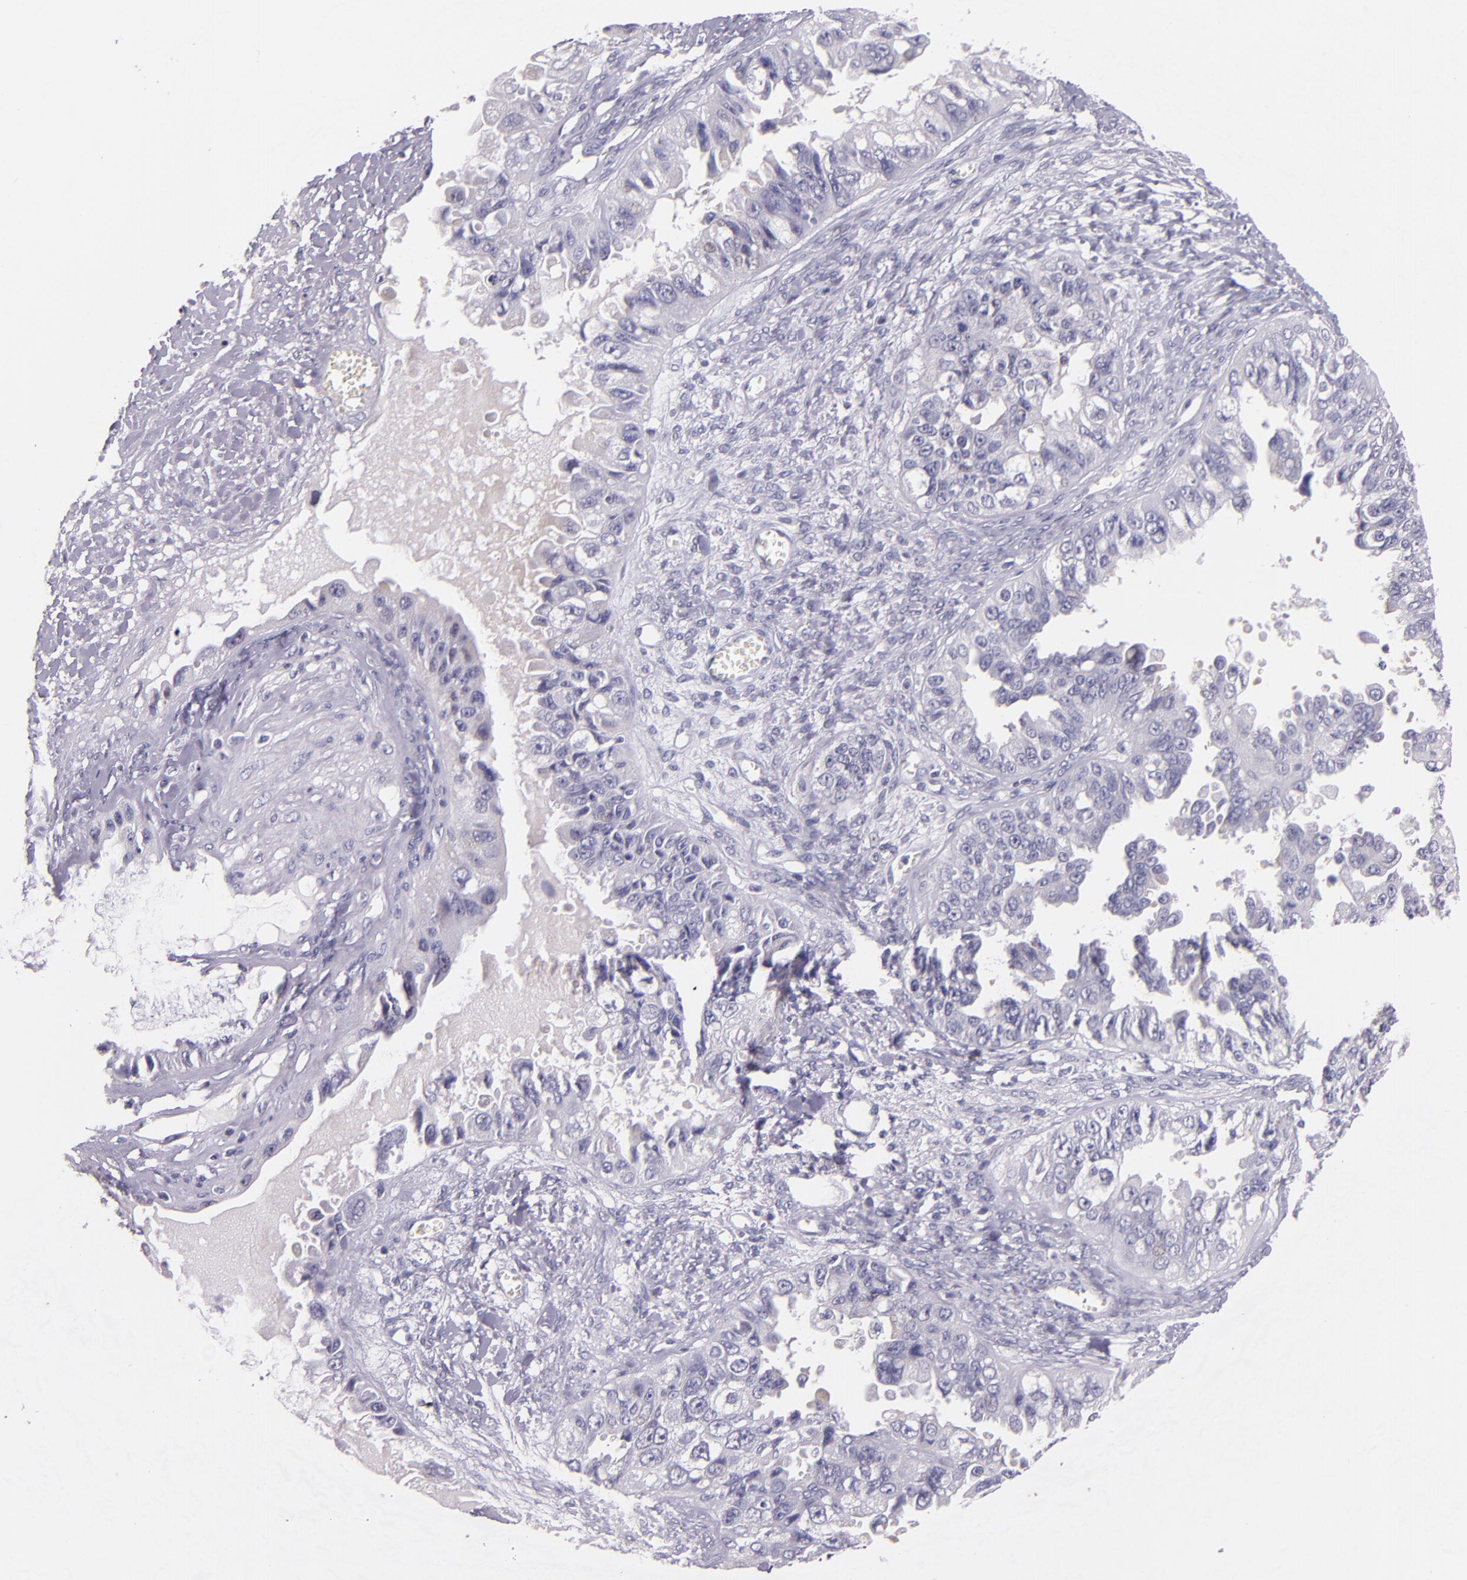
{"staining": {"intensity": "negative", "quantity": "none", "location": "none"}, "tissue": "ovarian cancer", "cell_type": "Tumor cells", "image_type": "cancer", "snomed": [{"axis": "morphology", "description": "Carcinoma, endometroid"}, {"axis": "topography", "description": "Ovary"}], "caption": "High magnification brightfield microscopy of endometroid carcinoma (ovarian) stained with DAB (3,3'-diaminobenzidine) (brown) and counterstained with hematoxylin (blue): tumor cells show no significant expression. Nuclei are stained in blue.", "gene": "HSP90AA1", "patient": {"sex": "female", "age": 85}}